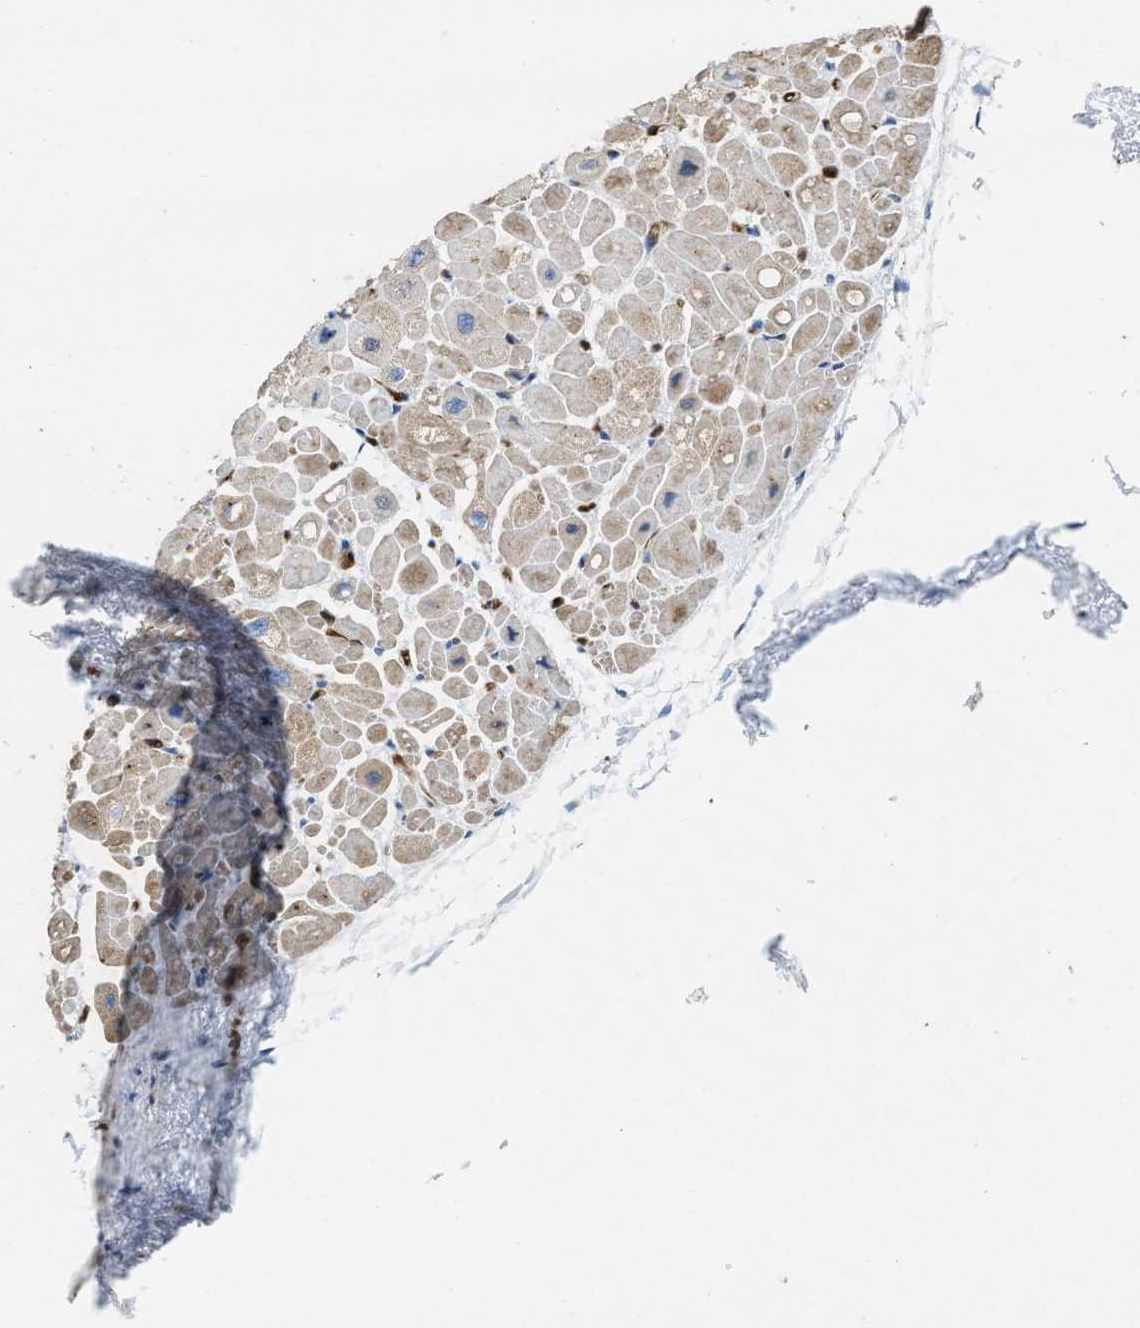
{"staining": {"intensity": "moderate", "quantity": "25%-75%", "location": "cytoplasmic/membranous"}, "tissue": "heart muscle", "cell_type": "Cardiomyocytes", "image_type": "normal", "snomed": [{"axis": "morphology", "description": "Normal tissue, NOS"}, {"axis": "topography", "description": "Heart"}], "caption": "Immunohistochemical staining of unremarkable human heart muscle shows moderate cytoplasmic/membranous protein positivity in about 25%-75% of cardiomyocytes.", "gene": "ASS1", "patient": {"sex": "male", "age": 49}}